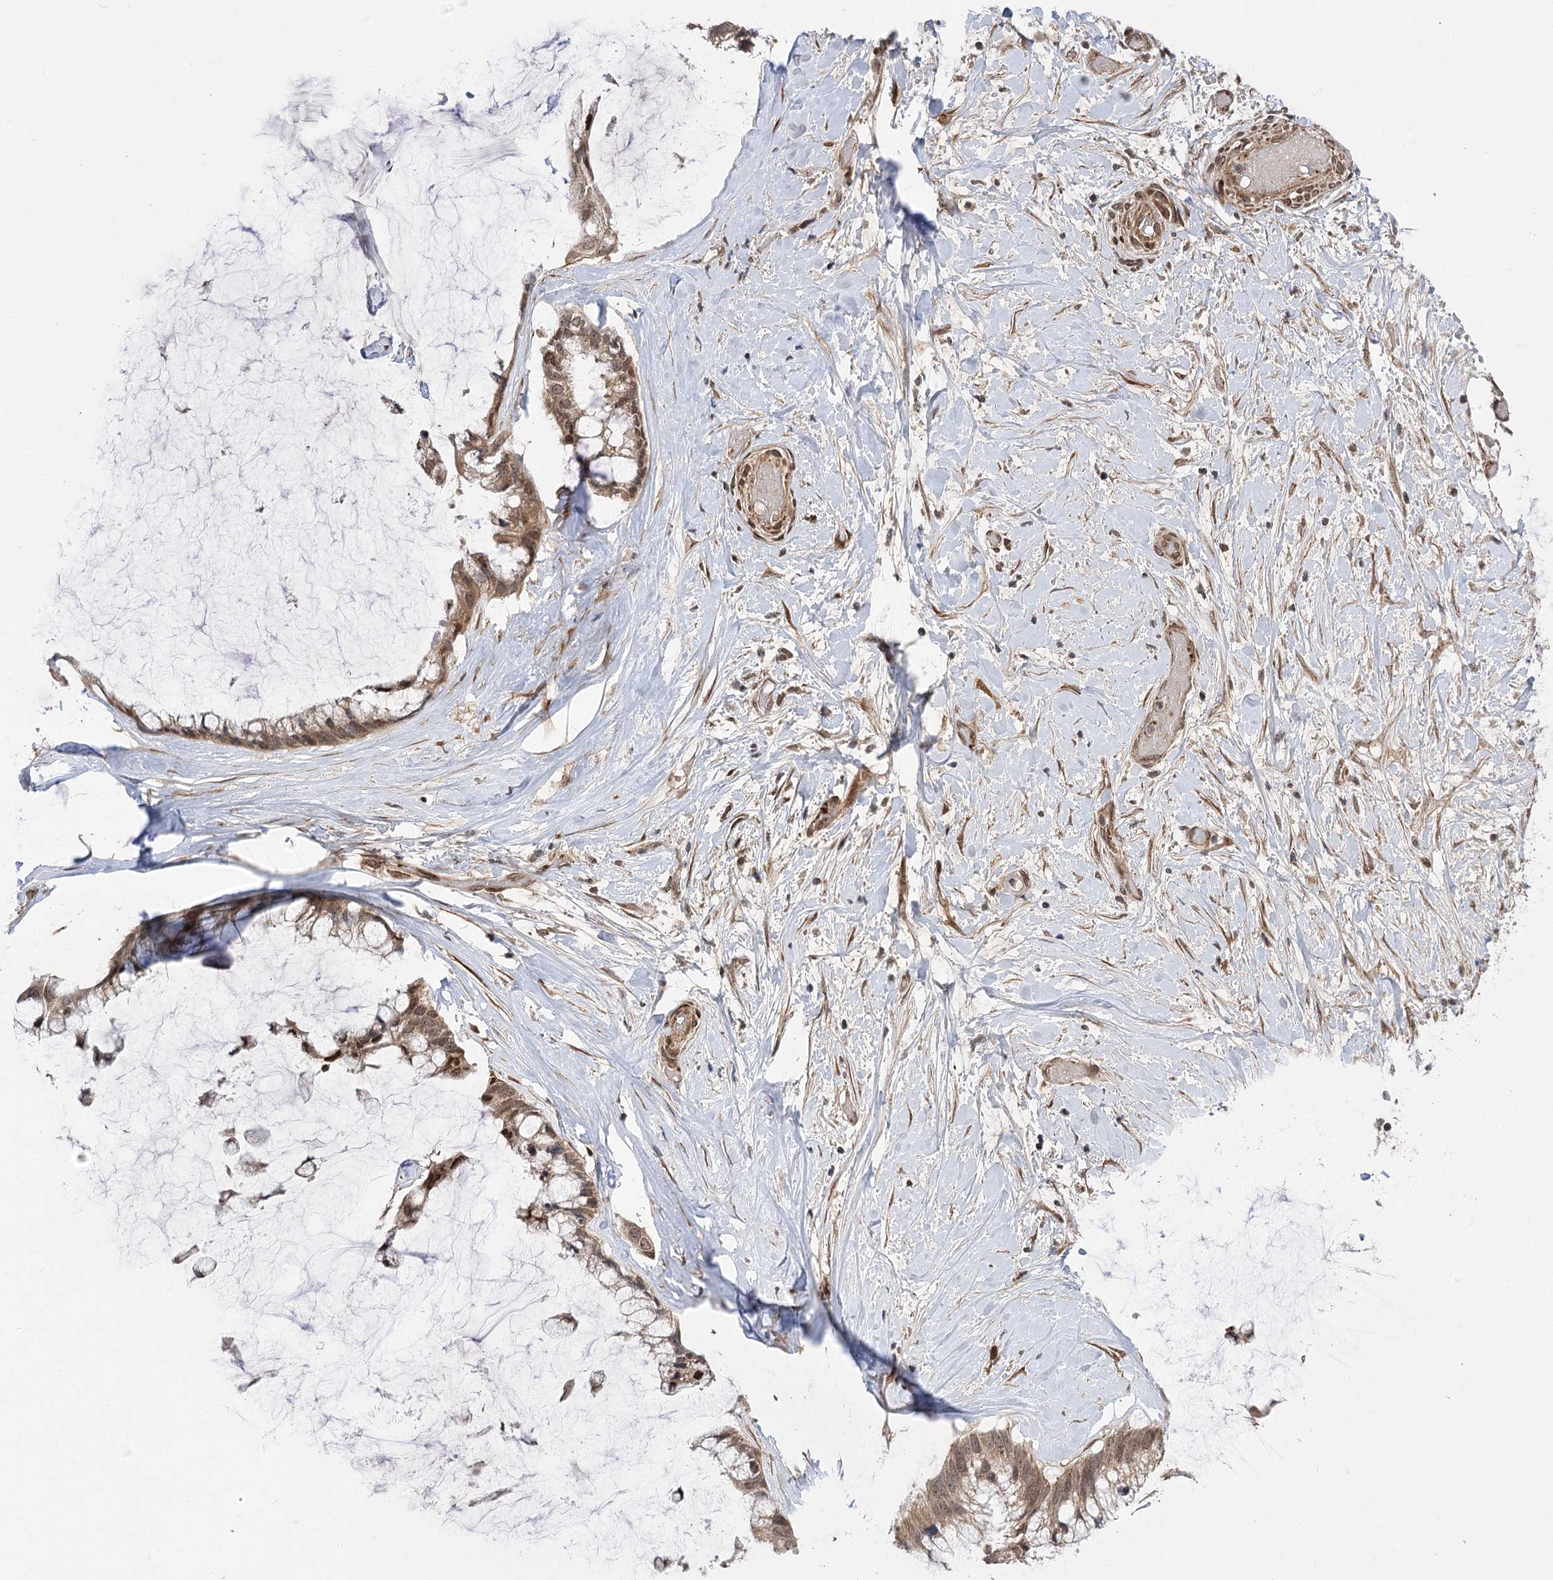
{"staining": {"intensity": "weak", "quantity": ">75%", "location": "cytoplasmic/membranous,nuclear"}, "tissue": "ovarian cancer", "cell_type": "Tumor cells", "image_type": "cancer", "snomed": [{"axis": "morphology", "description": "Cystadenocarcinoma, mucinous, NOS"}, {"axis": "topography", "description": "Ovary"}], "caption": "The histopathology image displays staining of ovarian mucinous cystadenocarcinoma, revealing weak cytoplasmic/membranous and nuclear protein expression (brown color) within tumor cells. (DAB = brown stain, brightfield microscopy at high magnification).", "gene": "TENM2", "patient": {"sex": "female", "age": 39}}